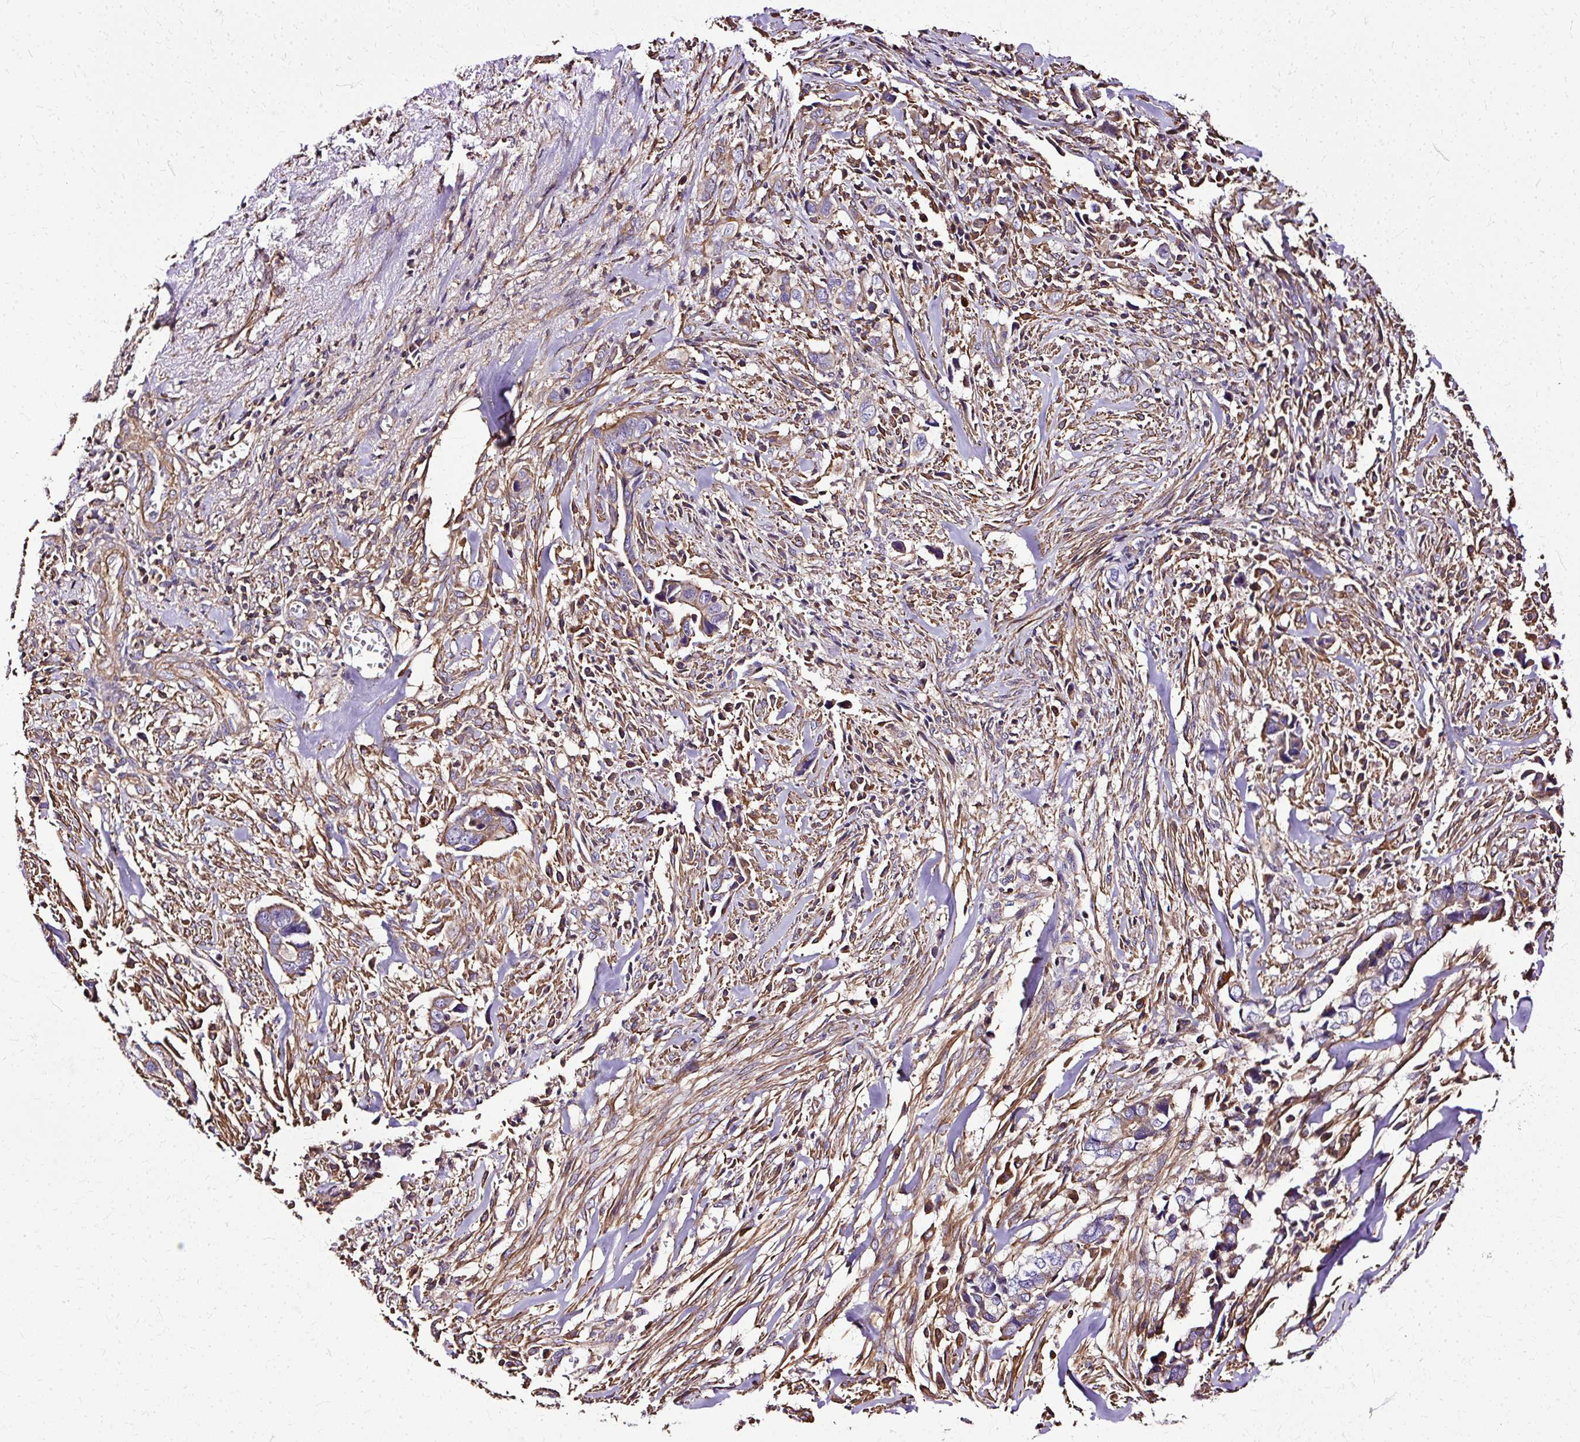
{"staining": {"intensity": "moderate", "quantity": "<25%", "location": "cytoplasmic/membranous"}, "tissue": "liver cancer", "cell_type": "Tumor cells", "image_type": "cancer", "snomed": [{"axis": "morphology", "description": "Cholangiocarcinoma"}, {"axis": "topography", "description": "Liver"}], "caption": "Moderate cytoplasmic/membranous protein positivity is identified in approximately <25% of tumor cells in liver cancer. (DAB (3,3'-diaminobenzidine) IHC with brightfield microscopy, high magnification).", "gene": "KLHL11", "patient": {"sex": "female", "age": 79}}